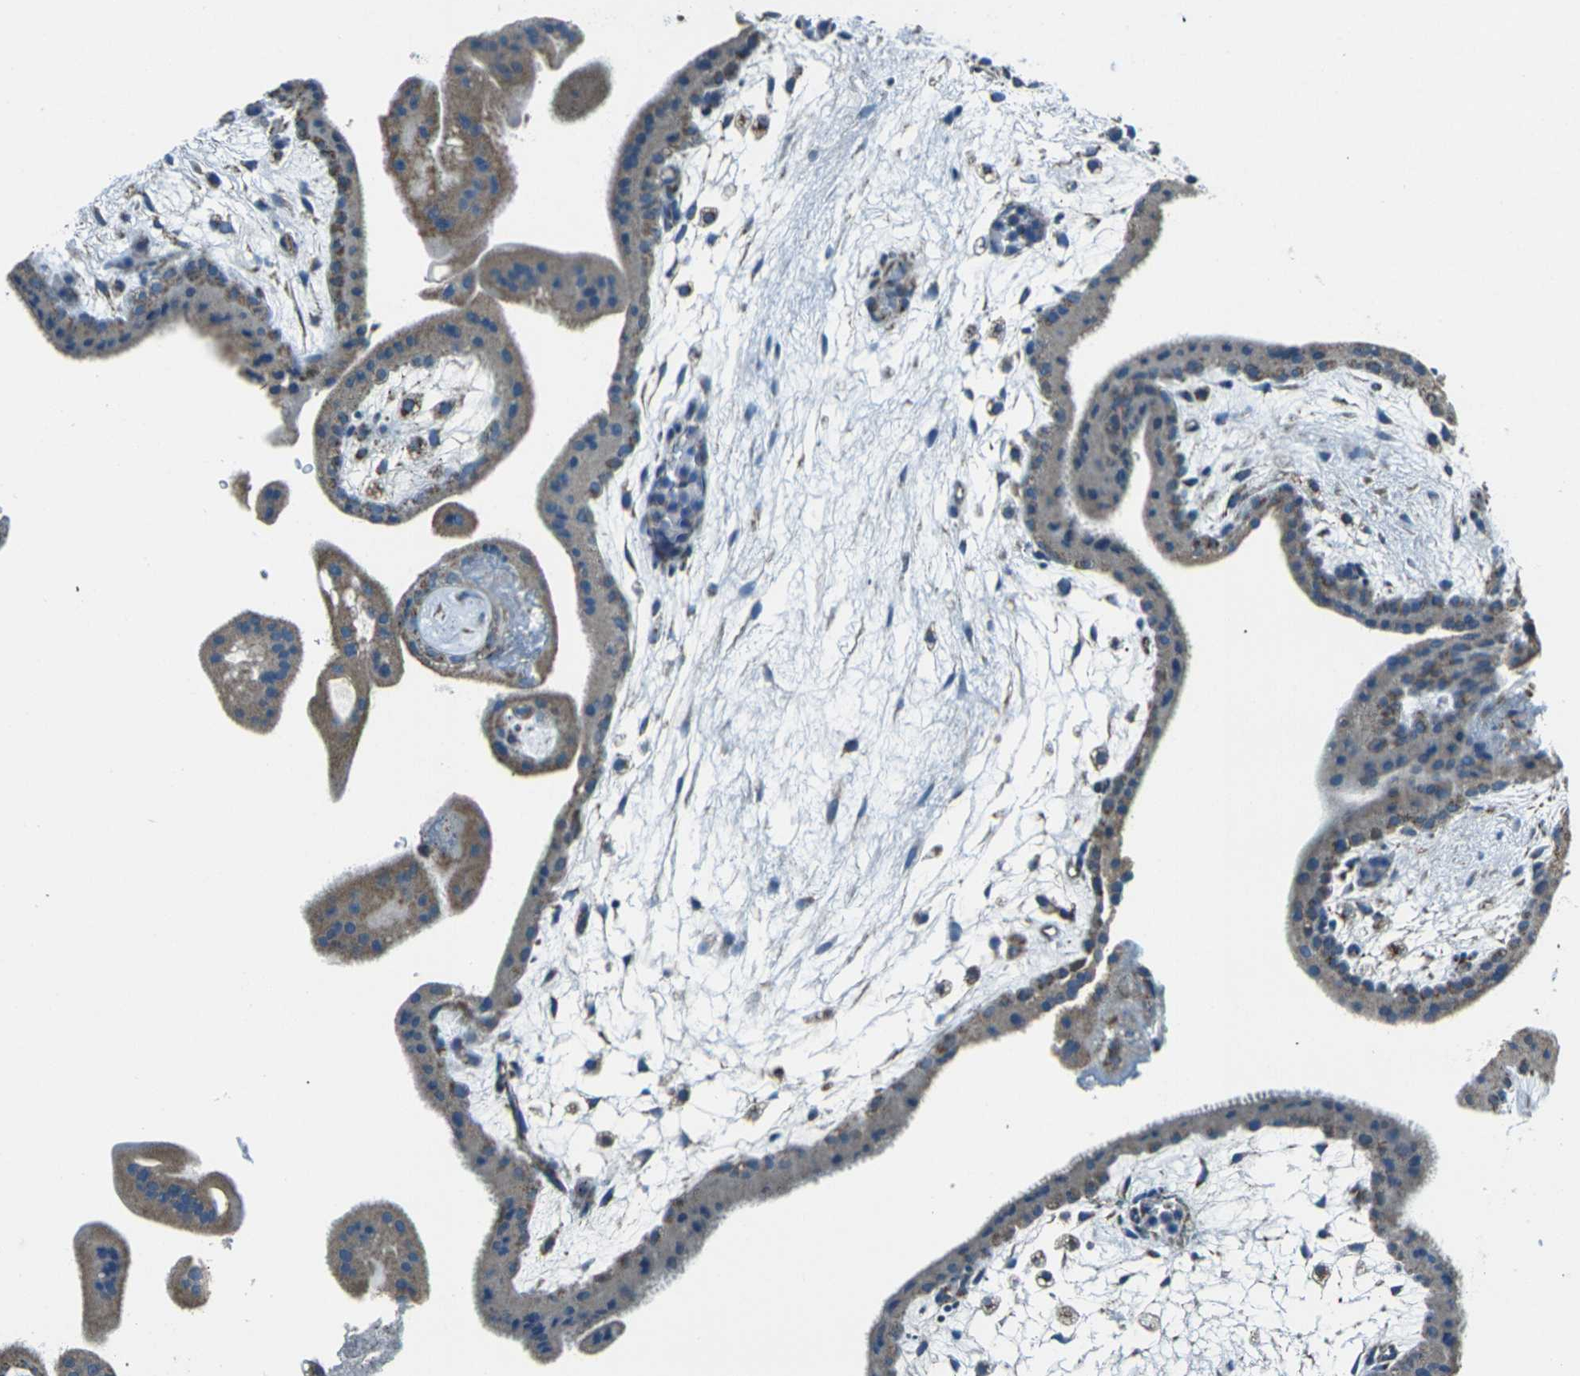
{"staining": {"intensity": "moderate", "quantity": "25%-75%", "location": "cytoplasmic/membranous"}, "tissue": "placenta", "cell_type": "Trophoblastic cells", "image_type": "normal", "snomed": [{"axis": "morphology", "description": "Normal tissue, NOS"}, {"axis": "topography", "description": "Placenta"}], "caption": "High-magnification brightfield microscopy of normal placenta stained with DAB (3,3'-diaminobenzidine) (brown) and counterstained with hematoxylin (blue). trophoblastic cells exhibit moderate cytoplasmic/membranous staining is appreciated in approximately25%-75% of cells. (Brightfield microscopy of DAB IHC at high magnification).", "gene": "IRF3", "patient": {"sex": "female", "age": 35}}